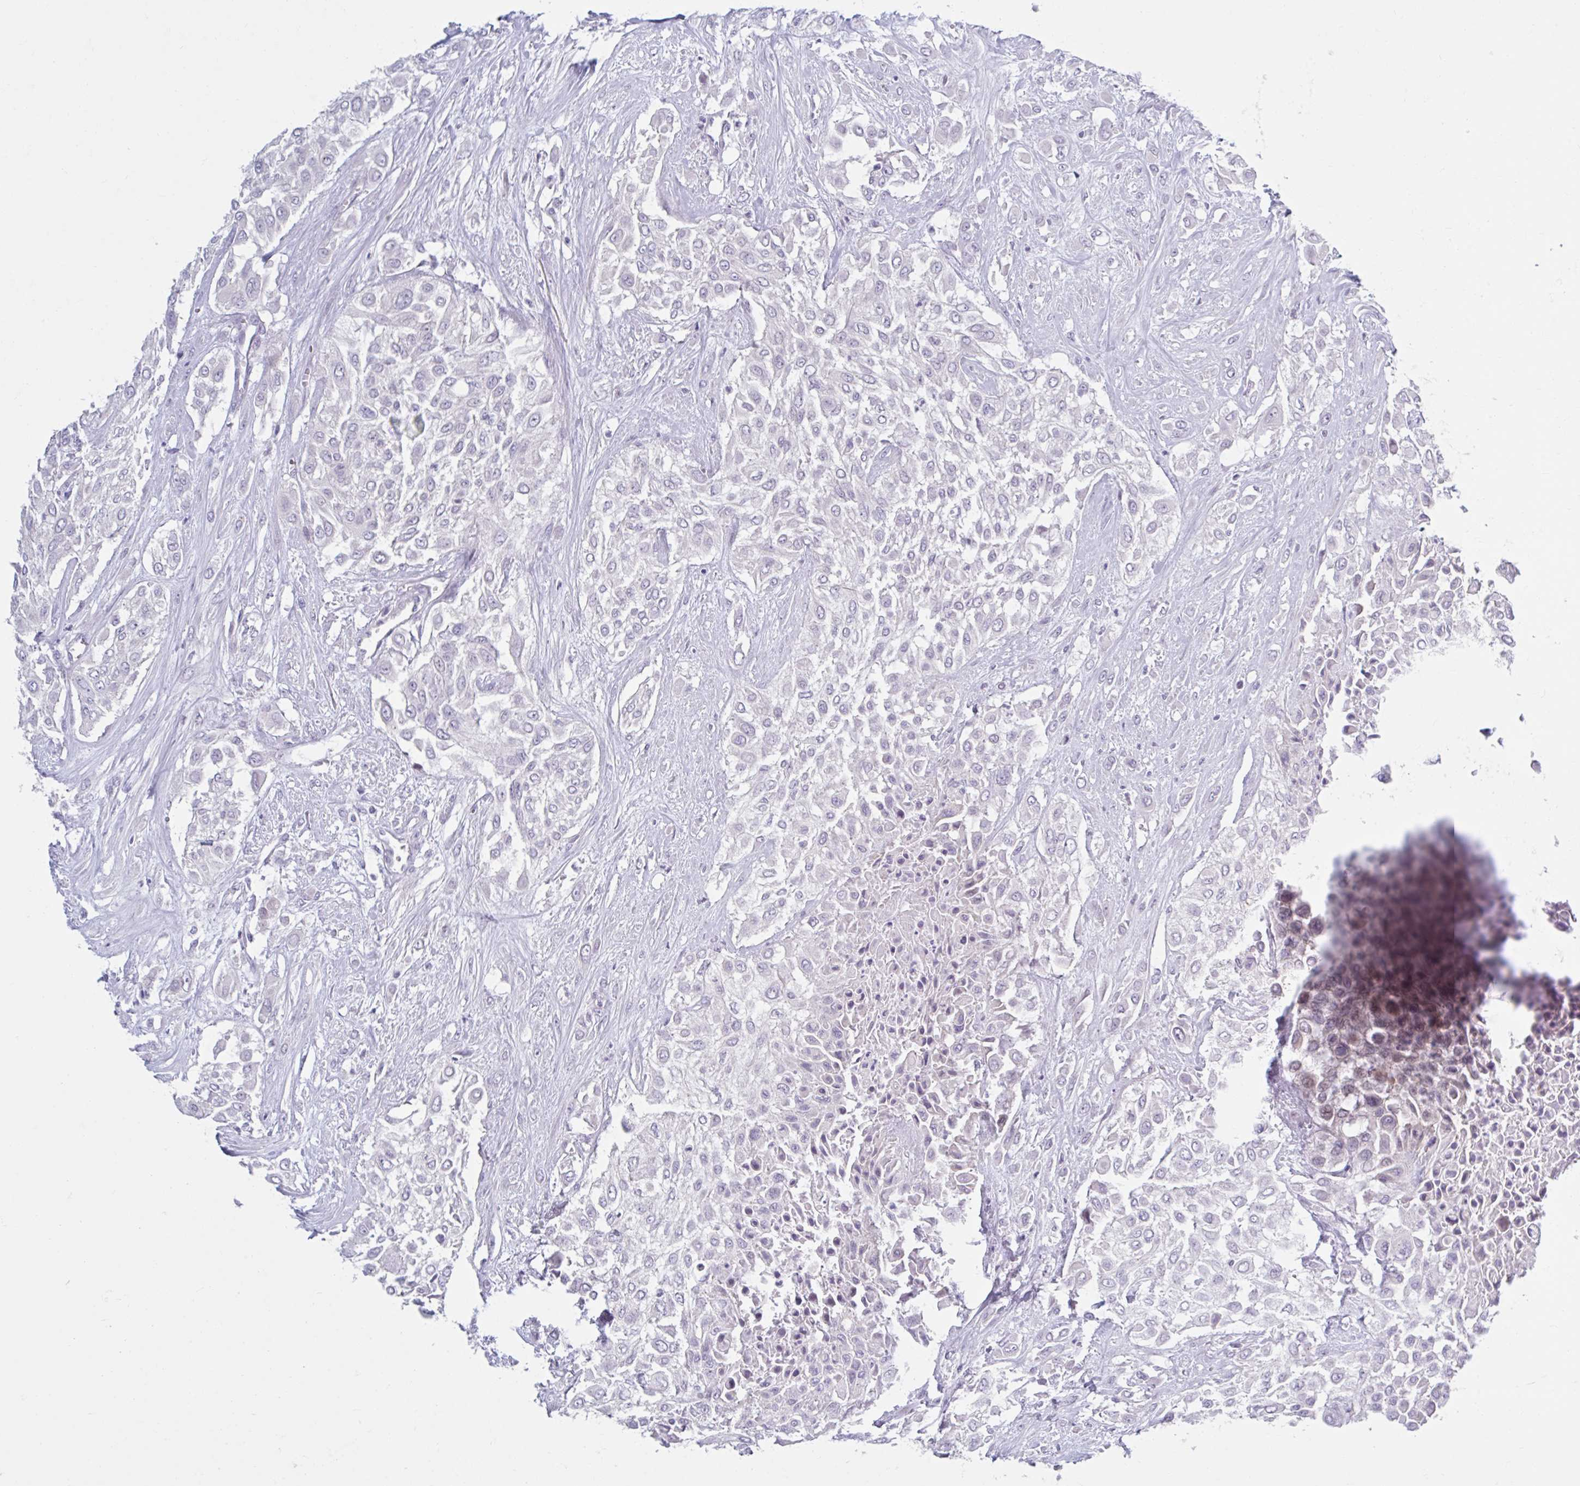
{"staining": {"intensity": "negative", "quantity": "none", "location": "none"}, "tissue": "urothelial cancer", "cell_type": "Tumor cells", "image_type": "cancer", "snomed": [{"axis": "morphology", "description": "Urothelial carcinoma, High grade"}, {"axis": "topography", "description": "Urinary bladder"}], "caption": "This is an IHC micrograph of human urothelial cancer. There is no expression in tumor cells.", "gene": "FAM153A", "patient": {"sex": "male", "age": 57}}